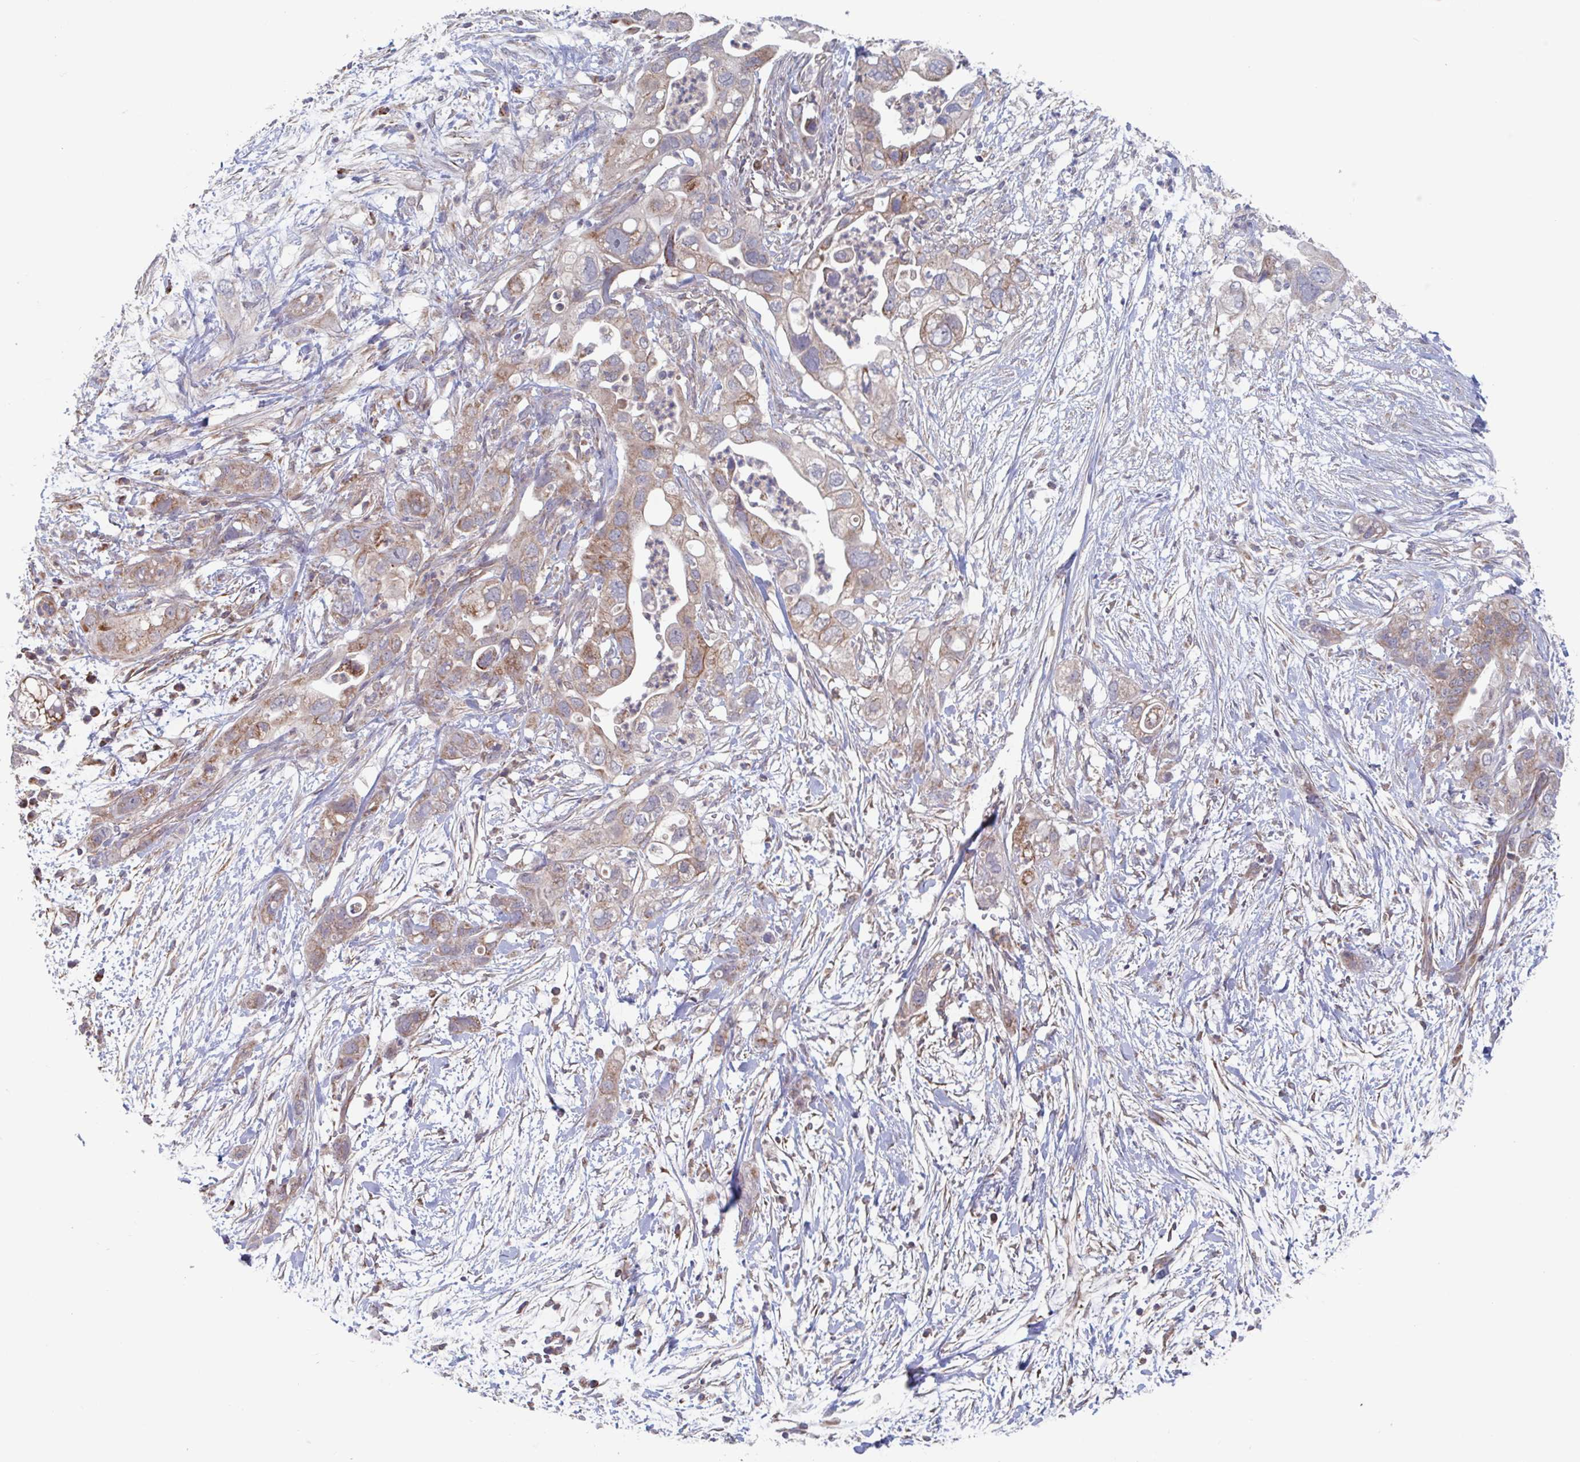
{"staining": {"intensity": "moderate", "quantity": "25%-75%", "location": "cytoplasmic/membranous"}, "tissue": "pancreatic cancer", "cell_type": "Tumor cells", "image_type": "cancer", "snomed": [{"axis": "morphology", "description": "Adenocarcinoma, NOS"}, {"axis": "topography", "description": "Pancreas"}], "caption": "There is medium levels of moderate cytoplasmic/membranous positivity in tumor cells of pancreatic cancer (adenocarcinoma), as demonstrated by immunohistochemical staining (brown color).", "gene": "SURF1", "patient": {"sex": "female", "age": 72}}